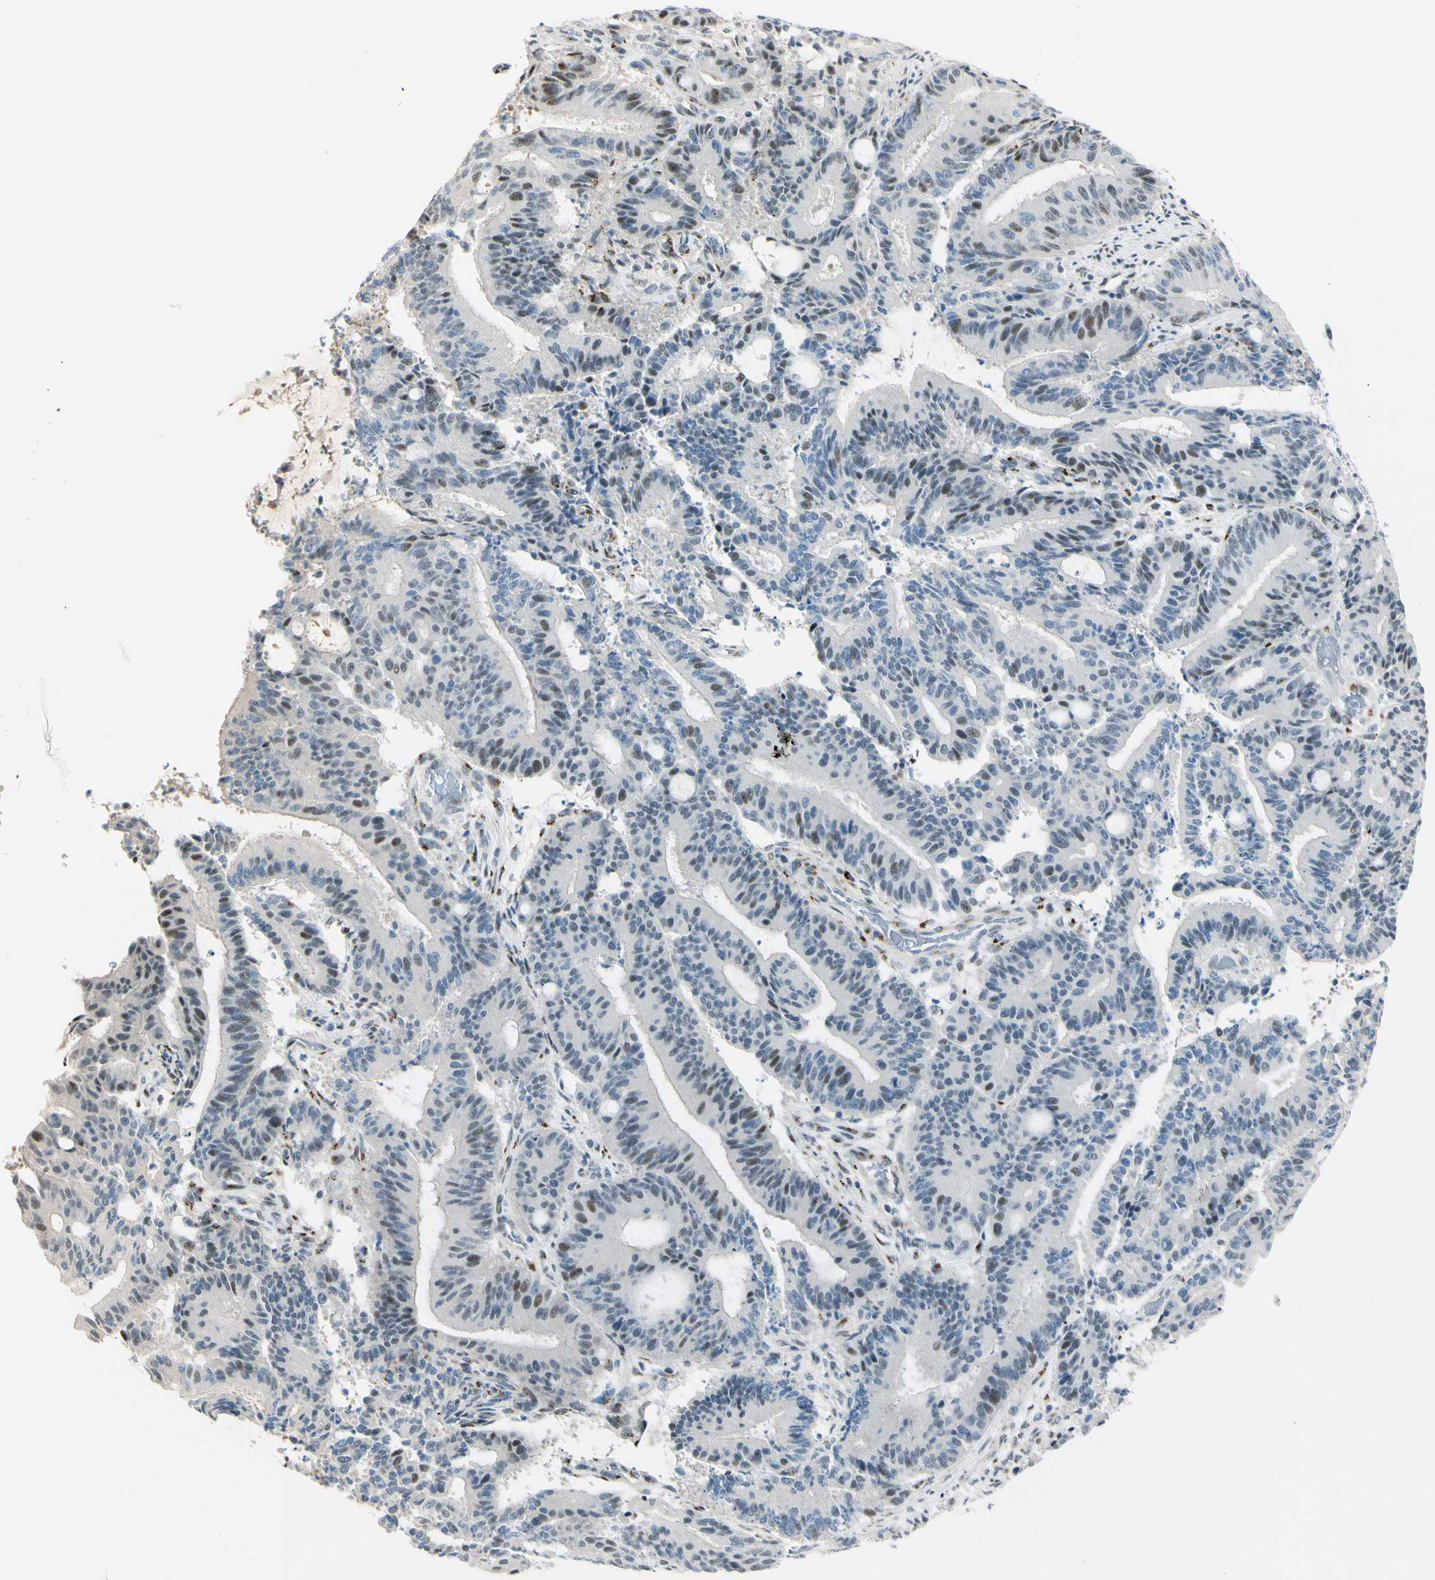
{"staining": {"intensity": "moderate", "quantity": "<25%", "location": "nuclear"}, "tissue": "liver cancer", "cell_type": "Tumor cells", "image_type": "cancer", "snomed": [{"axis": "morphology", "description": "Cholangiocarcinoma"}, {"axis": "topography", "description": "Liver"}], "caption": "Liver cancer (cholangiocarcinoma) stained with a brown dye demonstrates moderate nuclear positive staining in approximately <25% of tumor cells.", "gene": "B4GALNT1", "patient": {"sex": "female", "age": 73}}